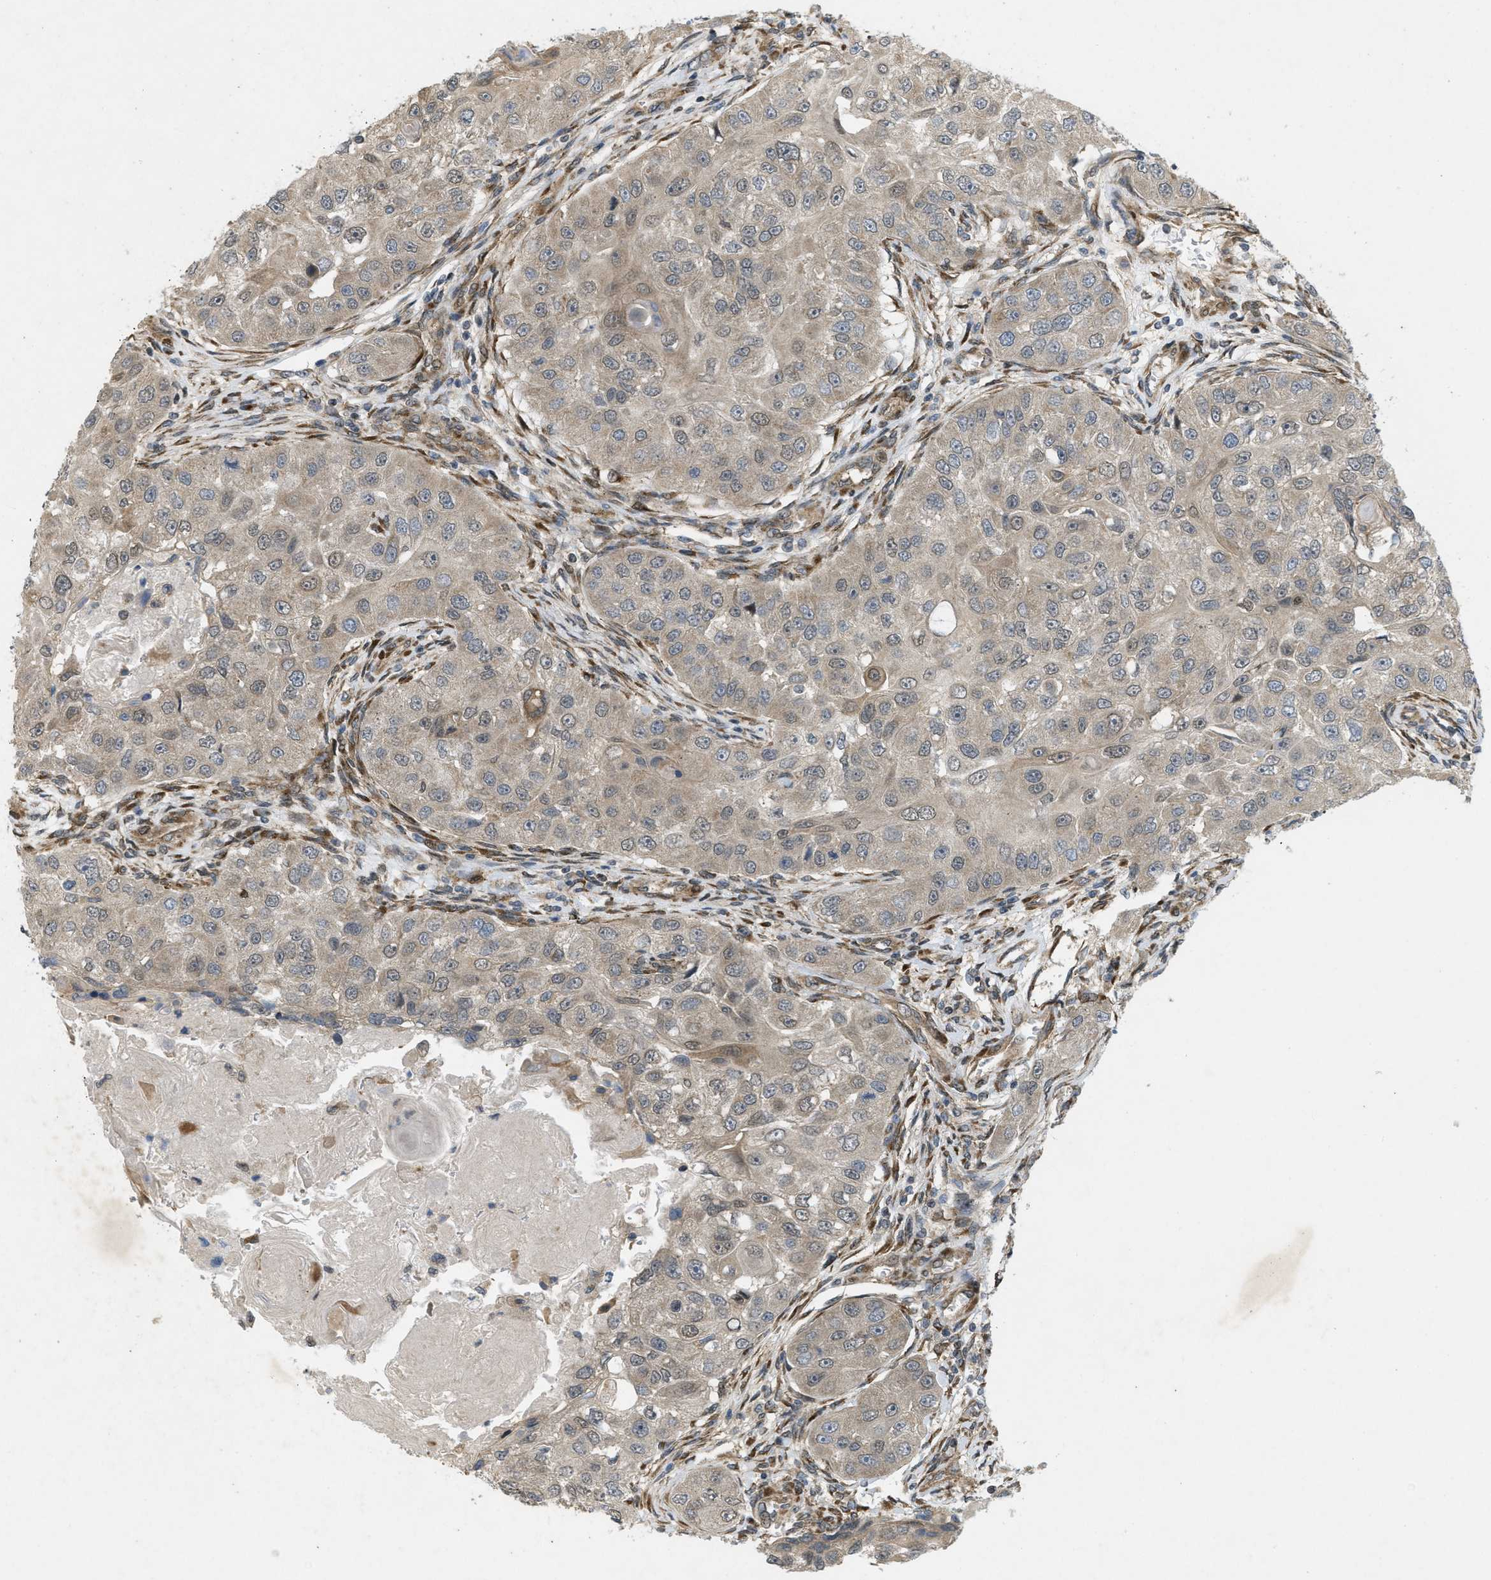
{"staining": {"intensity": "weak", "quantity": ">75%", "location": "cytoplasmic/membranous"}, "tissue": "head and neck cancer", "cell_type": "Tumor cells", "image_type": "cancer", "snomed": [{"axis": "morphology", "description": "Normal tissue, NOS"}, {"axis": "morphology", "description": "Squamous cell carcinoma, NOS"}, {"axis": "topography", "description": "Skeletal muscle"}, {"axis": "topography", "description": "Head-Neck"}], "caption": "This is an image of immunohistochemistry staining of head and neck cancer, which shows weak expression in the cytoplasmic/membranous of tumor cells.", "gene": "IFNLR1", "patient": {"sex": "male", "age": 51}}